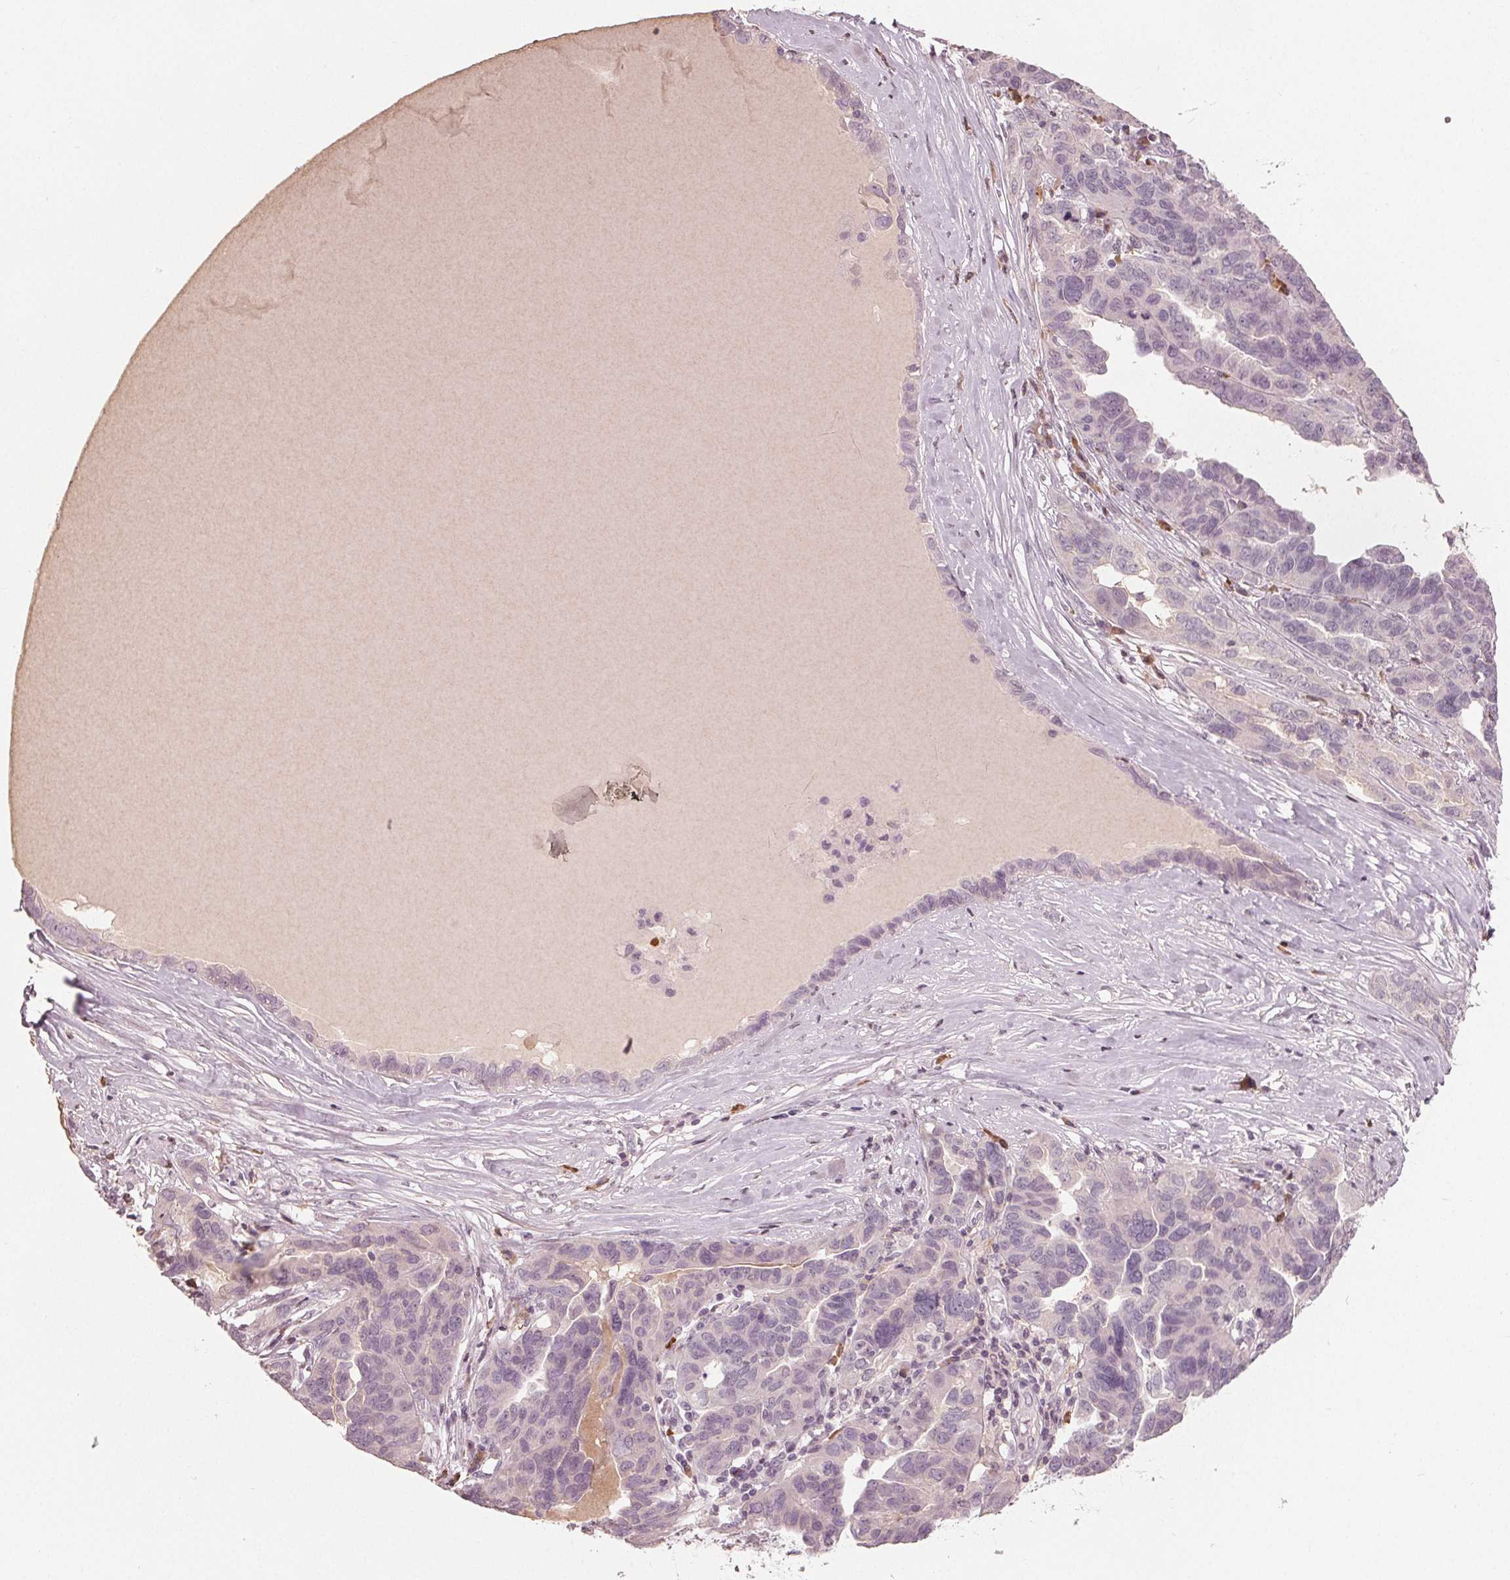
{"staining": {"intensity": "negative", "quantity": "none", "location": "none"}, "tissue": "ovarian cancer", "cell_type": "Tumor cells", "image_type": "cancer", "snomed": [{"axis": "morphology", "description": "Cystadenocarcinoma, serous, NOS"}, {"axis": "topography", "description": "Ovary"}], "caption": "A photomicrograph of ovarian cancer stained for a protein shows no brown staining in tumor cells.", "gene": "CXCL16", "patient": {"sex": "female", "age": 64}}